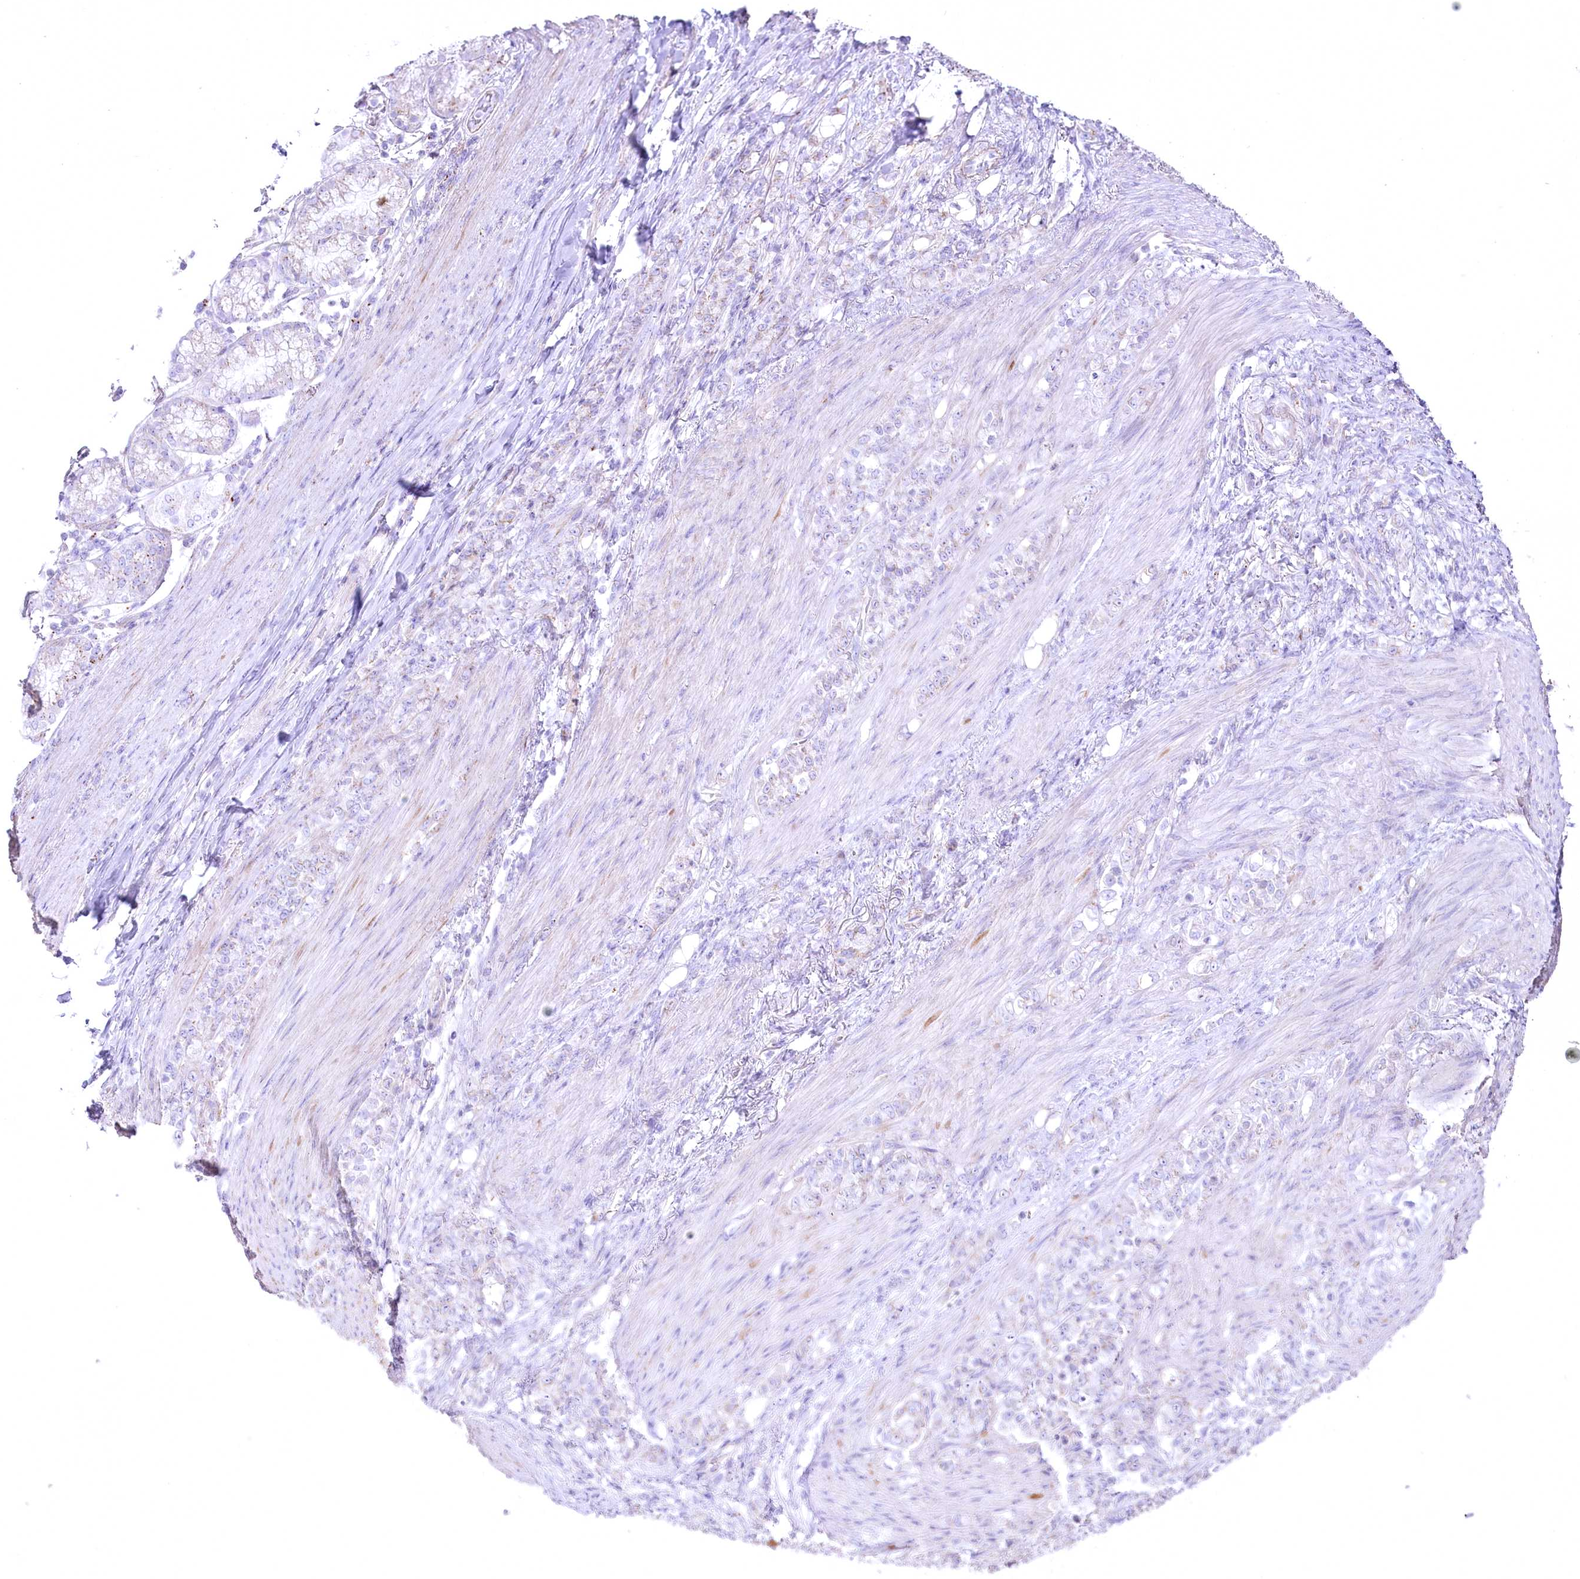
{"staining": {"intensity": "negative", "quantity": "none", "location": "none"}, "tissue": "stomach cancer", "cell_type": "Tumor cells", "image_type": "cancer", "snomed": [{"axis": "morphology", "description": "Adenocarcinoma, NOS"}, {"axis": "topography", "description": "Stomach"}], "caption": "Immunohistochemistry micrograph of stomach adenocarcinoma stained for a protein (brown), which shows no positivity in tumor cells.", "gene": "FAM216A", "patient": {"sex": "female", "age": 79}}